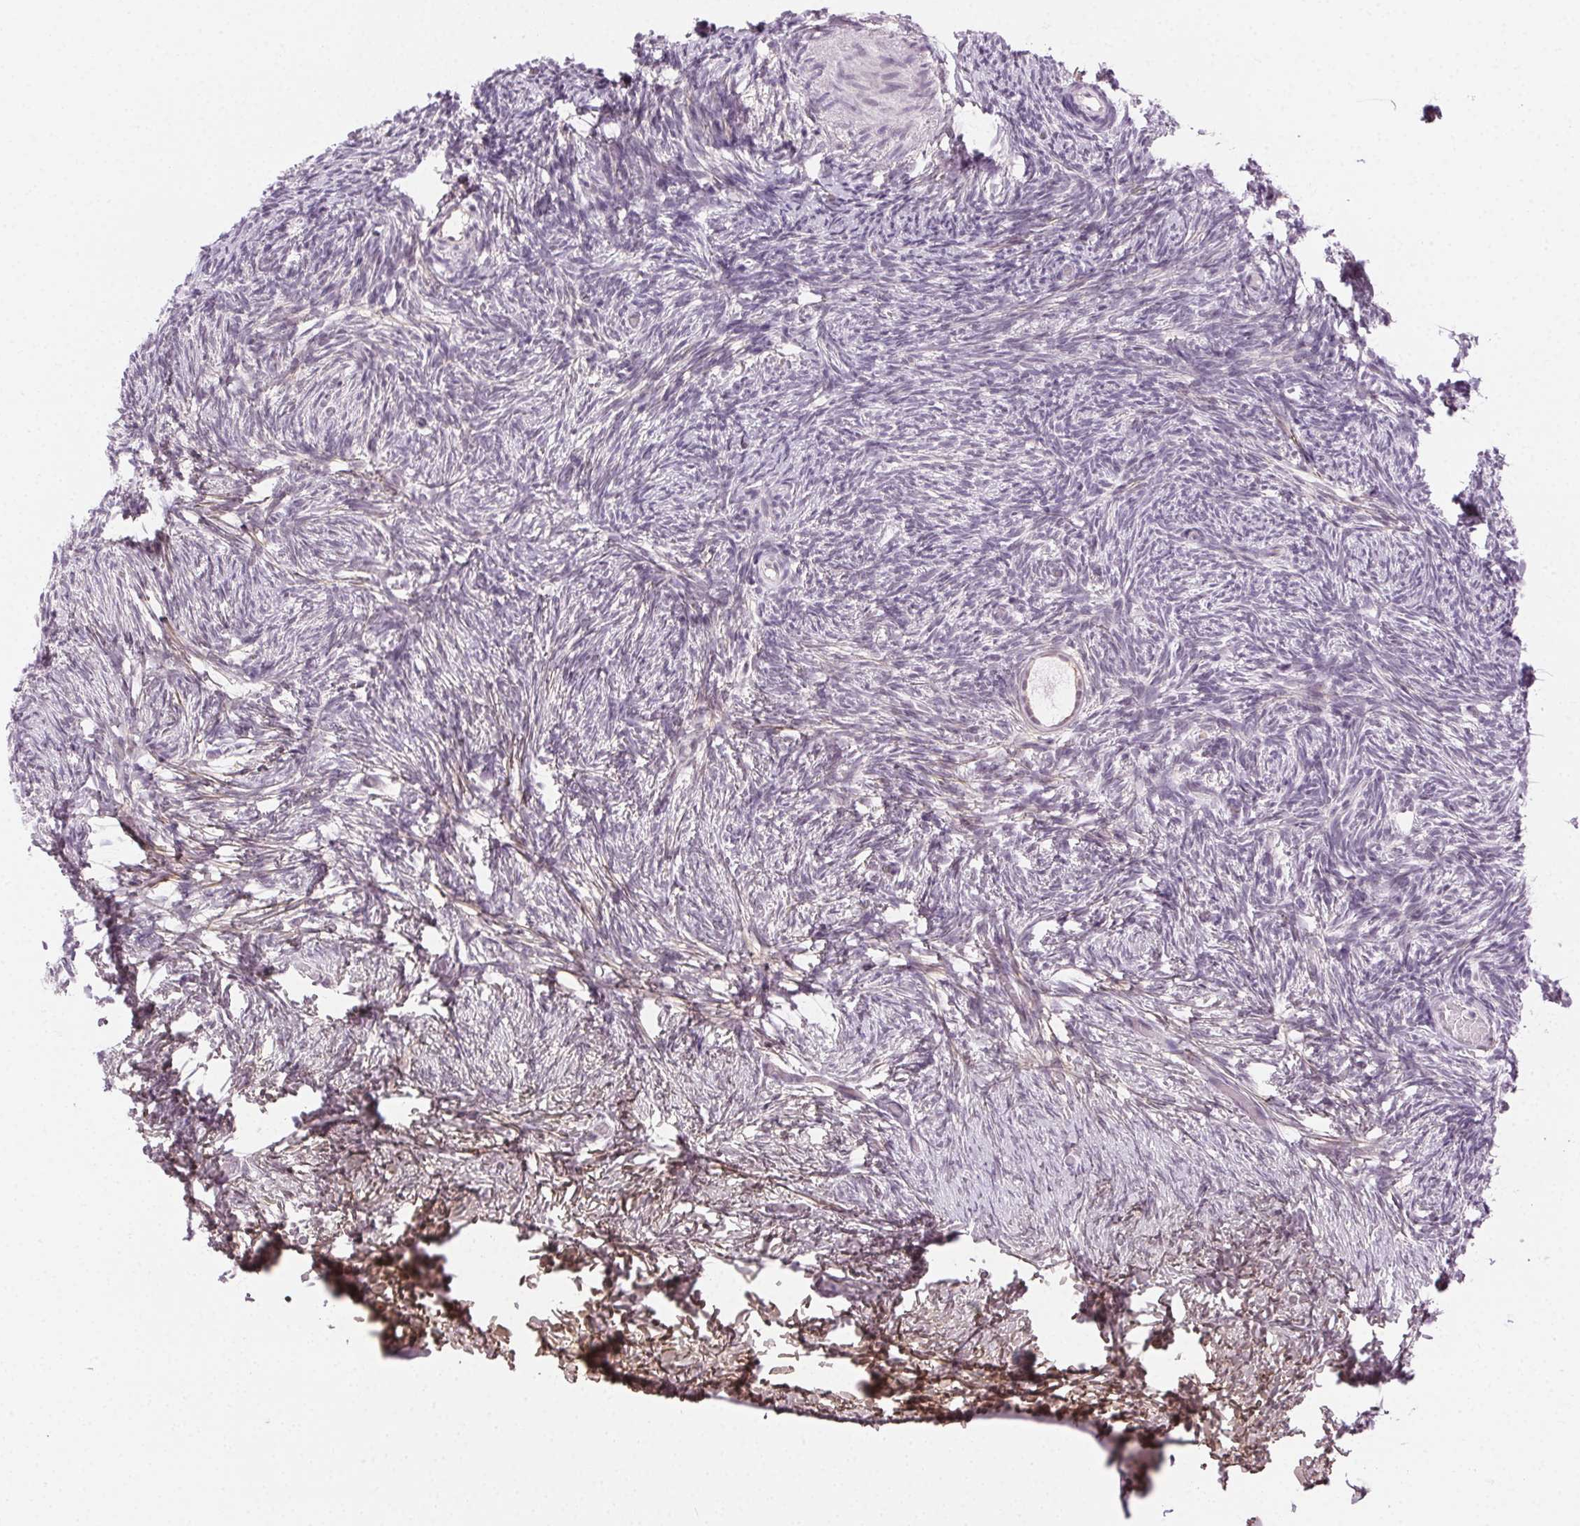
{"staining": {"intensity": "negative", "quantity": "none", "location": "none"}, "tissue": "ovary", "cell_type": "Follicle cells", "image_type": "normal", "snomed": [{"axis": "morphology", "description": "Normal tissue, NOS"}, {"axis": "topography", "description": "Ovary"}], "caption": "High power microscopy micrograph of an immunohistochemistry photomicrograph of unremarkable ovary, revealing no significant expression in follicle cells. The staining was performed using DAB to visualize the protein expression in brown, while the nuclei were stained in blue with hematoxylin (Magnification: 20x).", "gene": "AIF1L", "patient": {"sex": "female", "age": 39}}